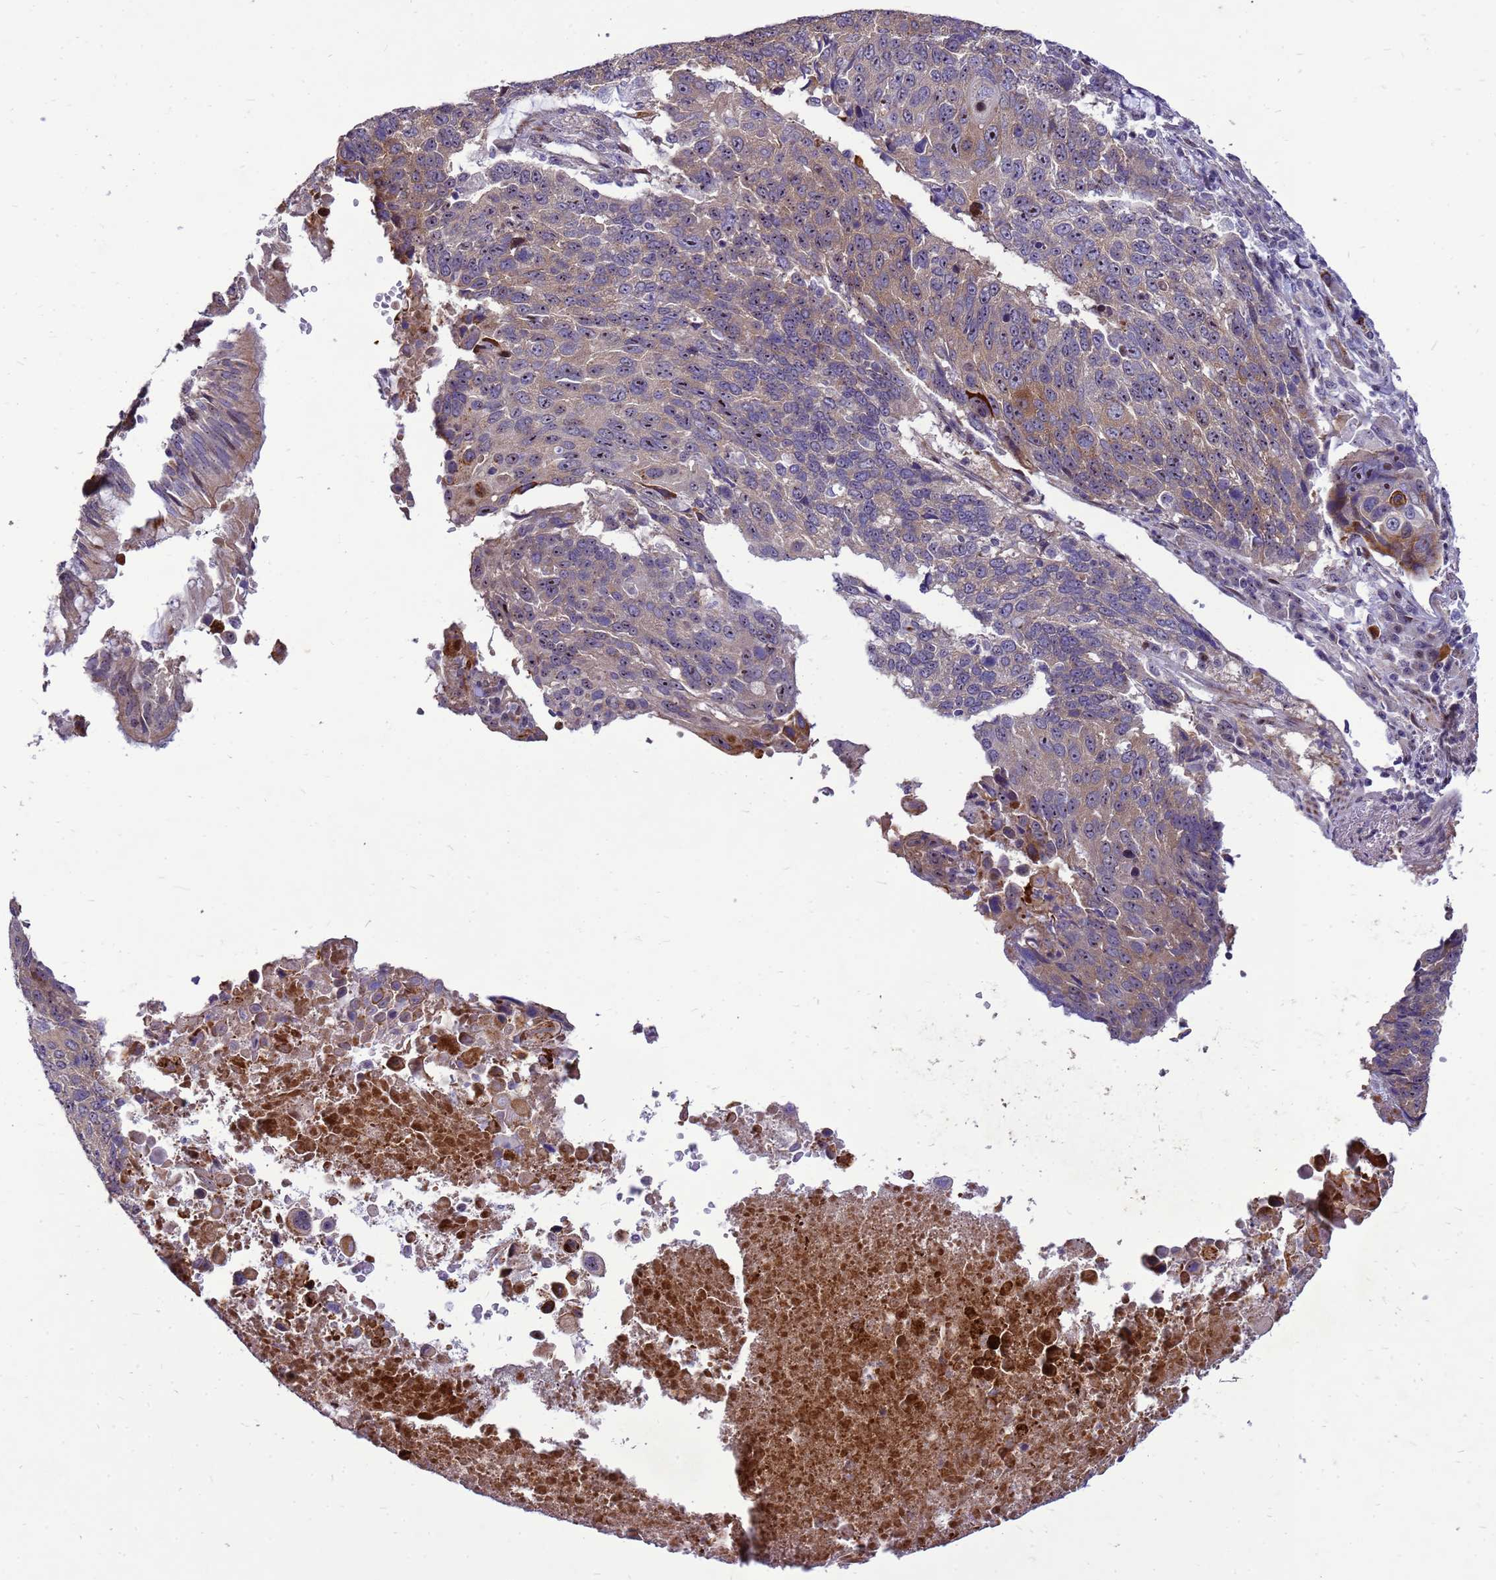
{"staining": {"intensity": "weak", "quantity": "25%-75%", "location": "cytoplasmic/membranous"}, "tissue": "lung cancer", "cell_type": "Tumor cells", "image_type": "cancer", "snomed": [{"axis": "morphology", "description": "Squamous cell carcinoma, NOS"}, {"axis": "topography", "description": "Lung"}], "caption": "A photomicrograph showing weak cytoplasmic/membranous staining in approximately 25%-75% of tumor cells in lung cancer (squamous cell carcinoma), as visualized by brown immunohistochemical staining.", "gene": "RSPO1", "patient": {"sex": "male", "age": 66}}